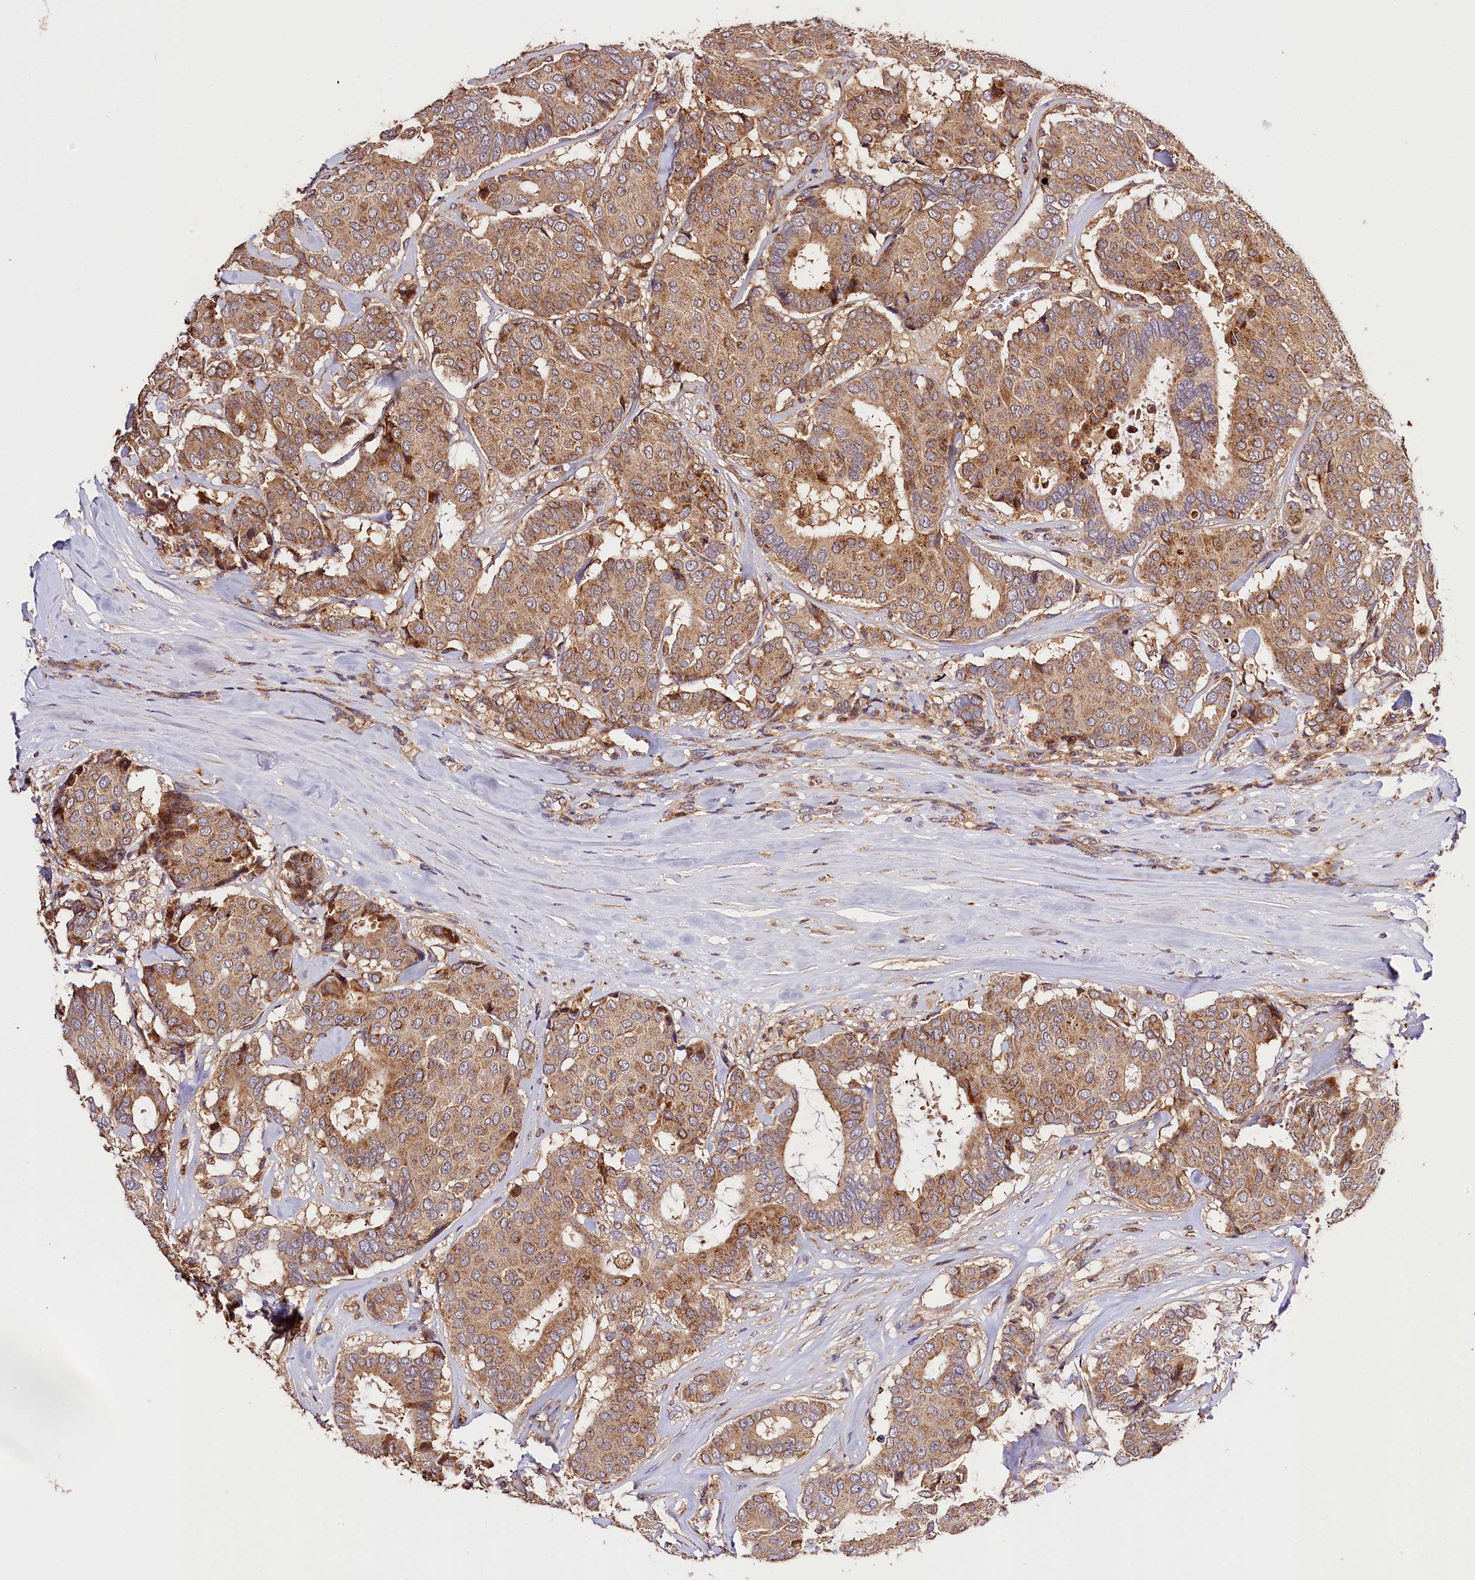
{"staining": {"intensity": "moderate", "quantity": ">75%", "location": "cytoplasmic/membranous"}, "tissue": "breast cancer", "cell_type": "Tumor cells", "image_type": "cancer", "snomed": [{"axis": "morphology", "description": "Duct carcinoma"}, {"axis": "topography", "description": "Breast"}], "caption": "IHC image of neoplastic tissue: human breast cancer stained using IHC displays medium levels of moderate protein expression localized specifically in the cytoplasmic/membranous of tumor cells, appearing as a cytoplasmic/membranous brown color.", "gene": "KPTN", "patient": {"sex": "female", "age": 75}}